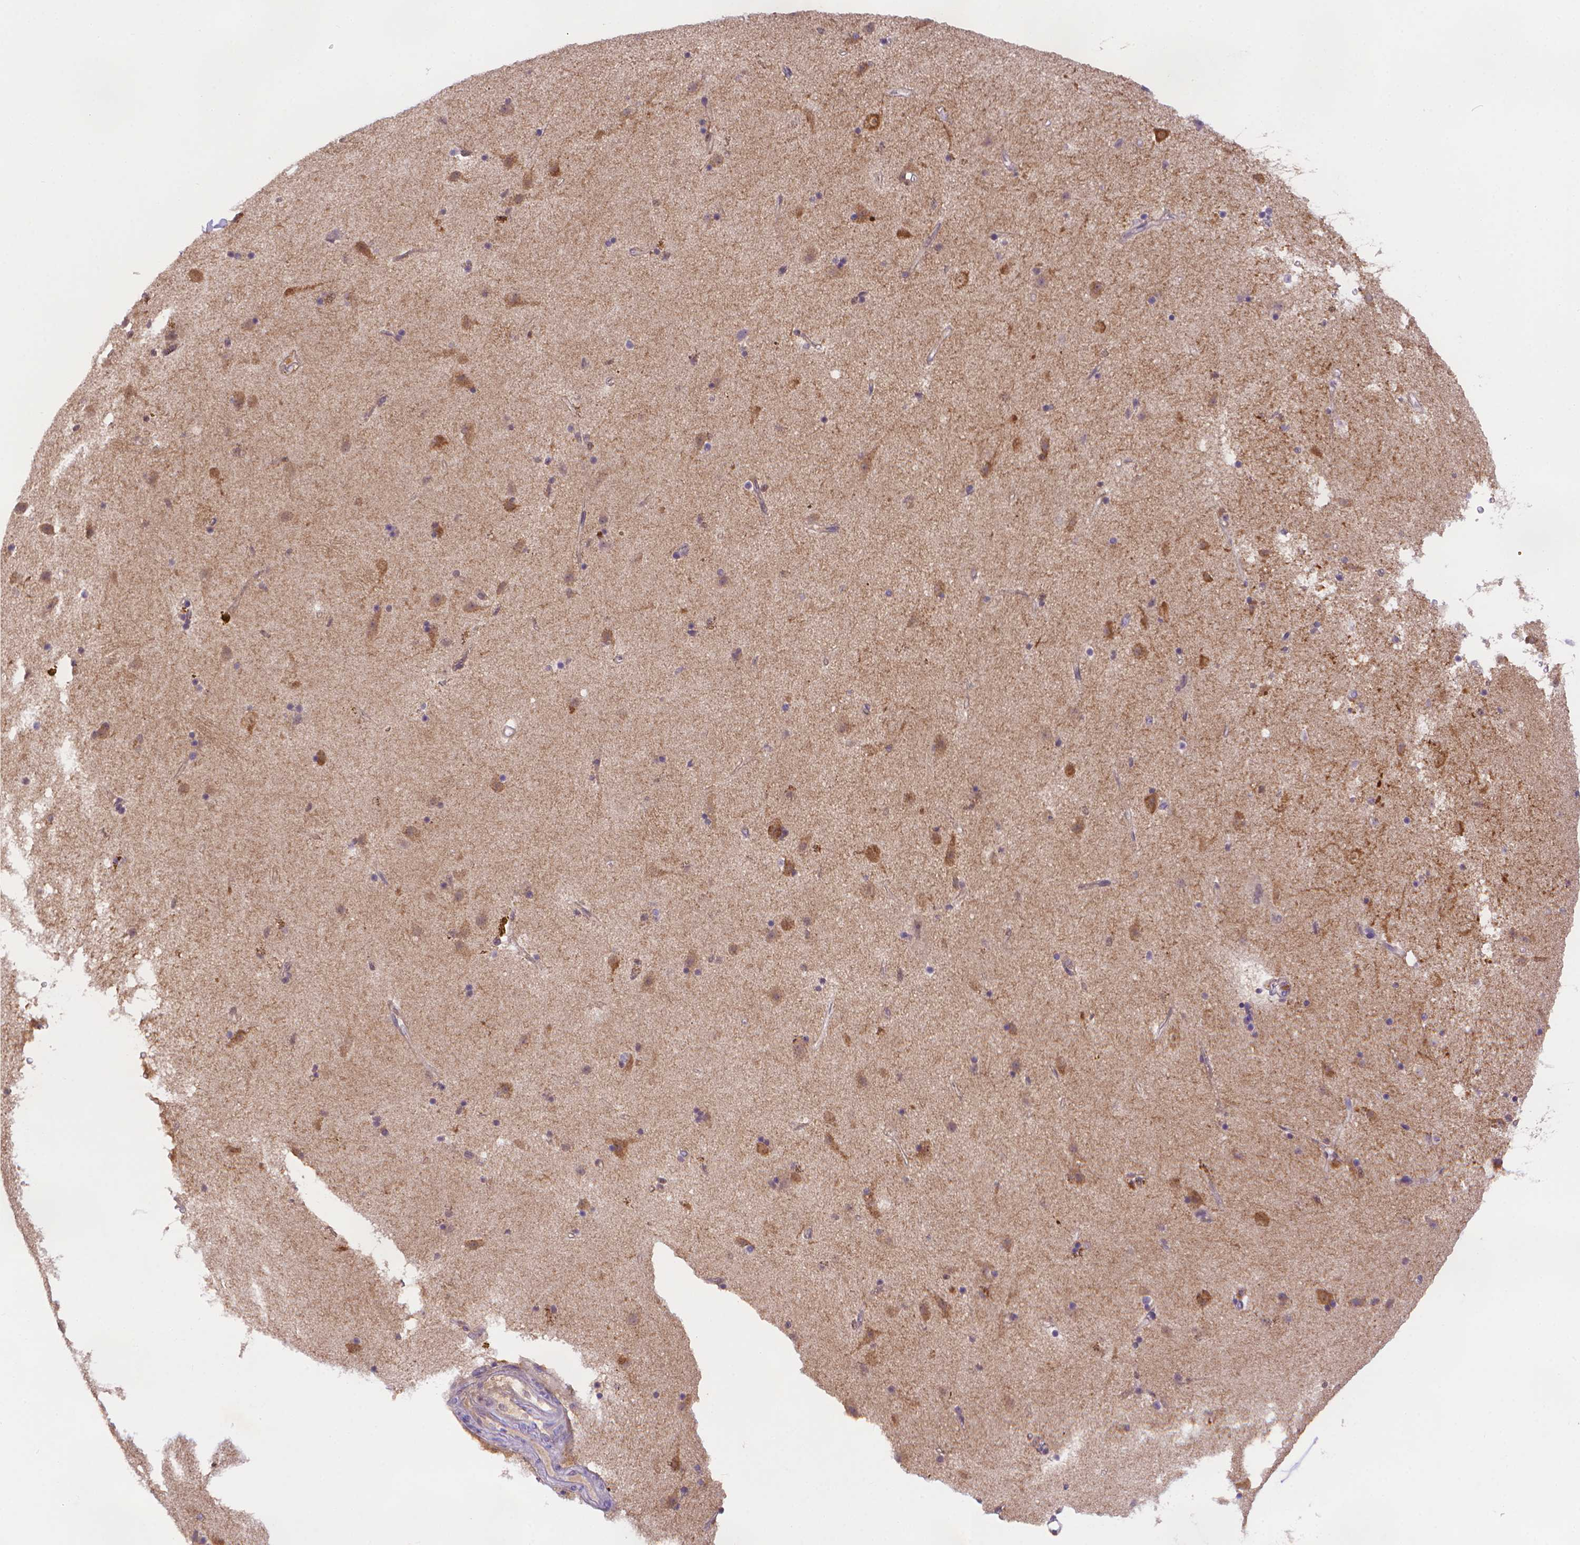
{"staining": {"intensity": "negative", "quantity": "none", "location": "none"}, "tissue": "caudate", "cell_type": "Glial cells", "image_type": "normal", "snomed": [{"axis": "morphology", "description": "Normal tissue, NOS"}, {"axis": "topography", "description": "Lateral ventricle wall"}], "caption": "High power microscopy micrograph of an immunohistochemistry micrograph of benign caudate, revealing no significant positivity in glial cells.", "gene": "FGD2", "patient": {"sex": "female", "age": 71}}